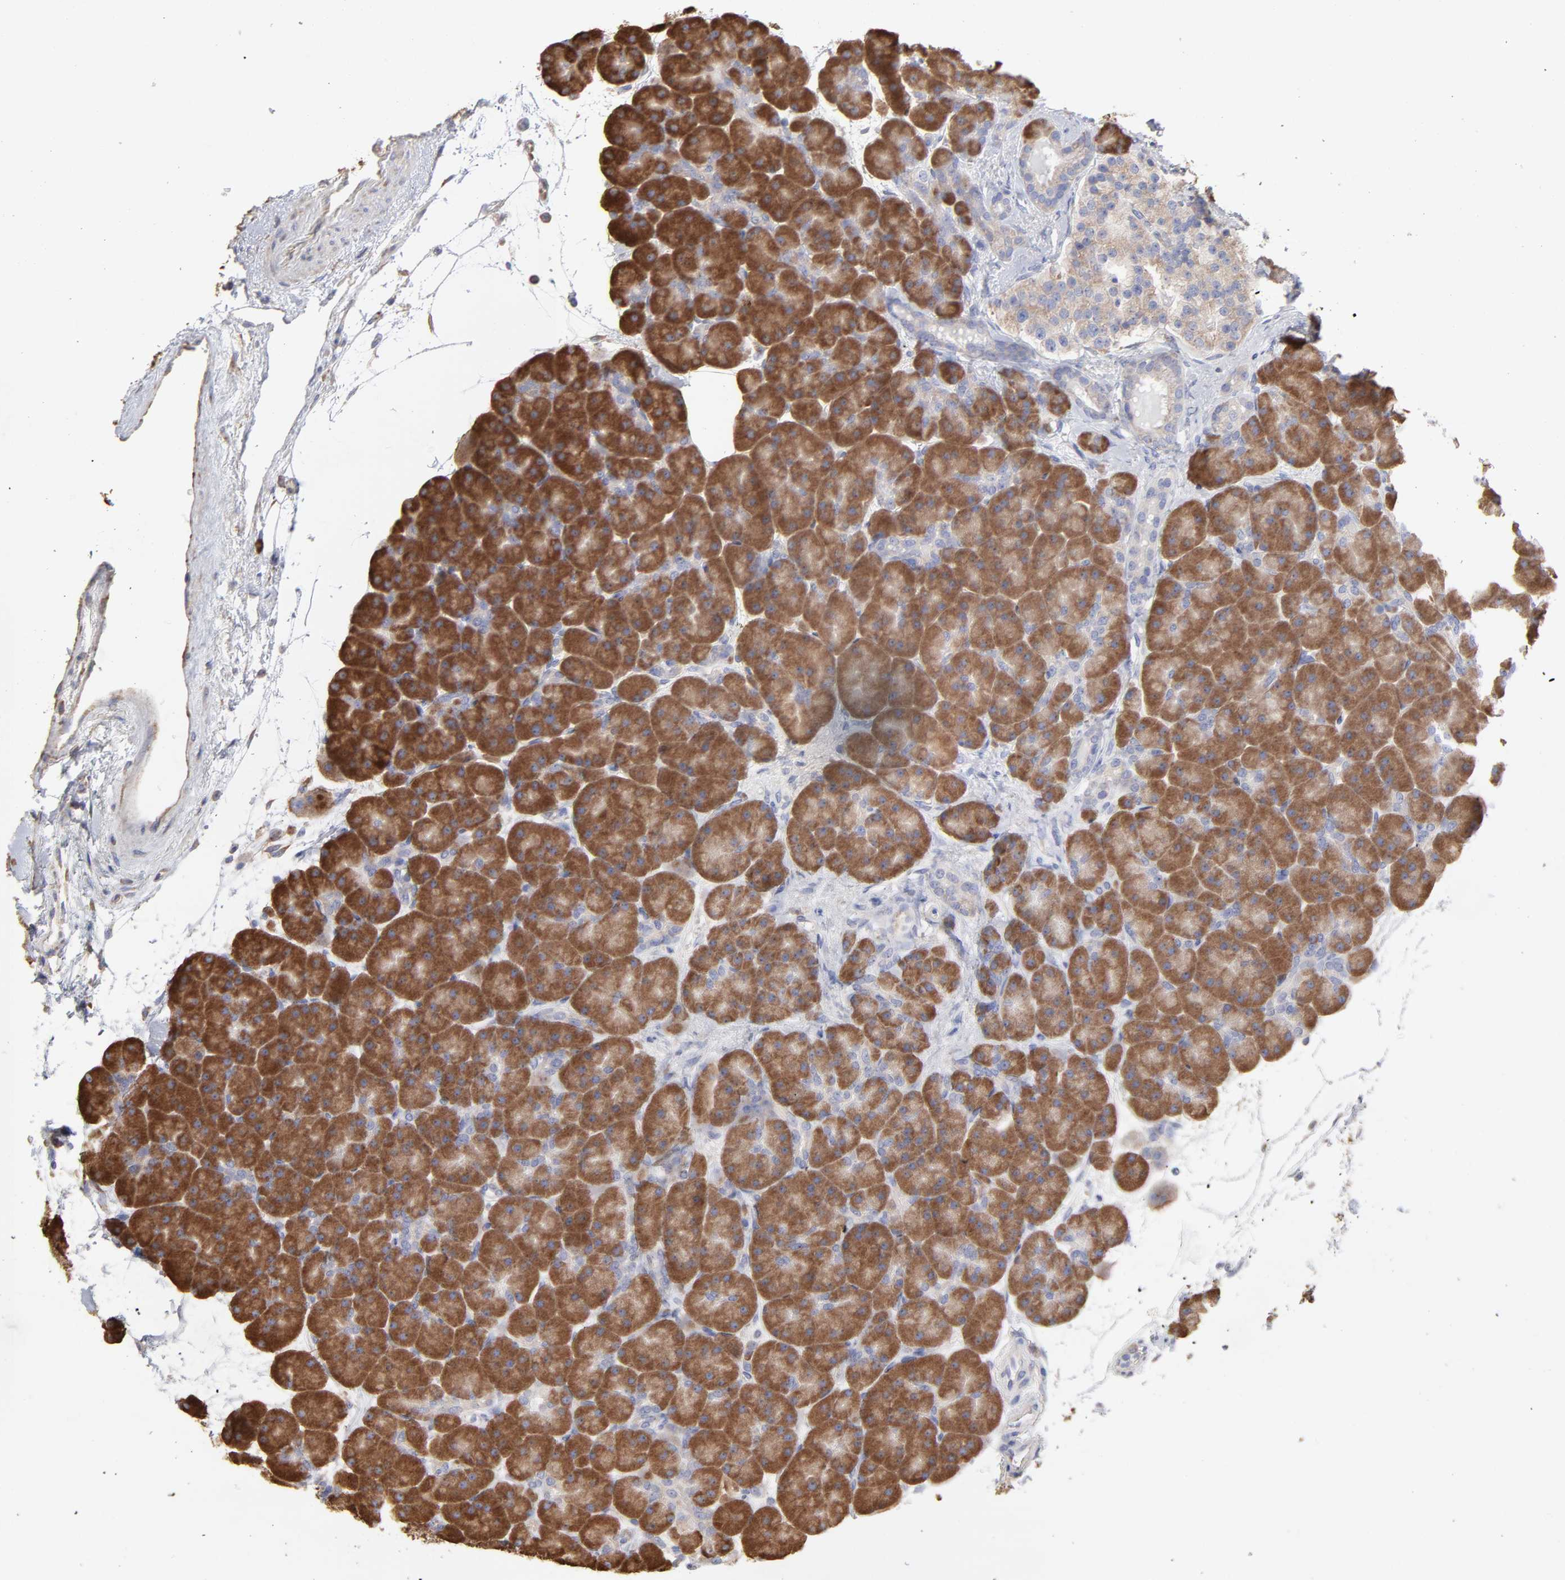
{"staining": {"intensity": "strong", "quantity": ">75%", "location": "cytoplasmic/membranous"}, "tissue": "pancreas", "cell_type": "Exocrine glandular cells", "image_type": "normal", "snomed": [{"axis": "morphology", "description": "Normal tissue, NOS"}, {"axis": "topography", "description": "Pancreas"}], "caption": "About >75% of exocrine glandular cells in benign human pancreas display strong cytoplasmic/membranous protein expression as visualized by brown immunohistochemical staining.", "gene": "RPL3", "patient": {"sex": "male", "age": 66}}